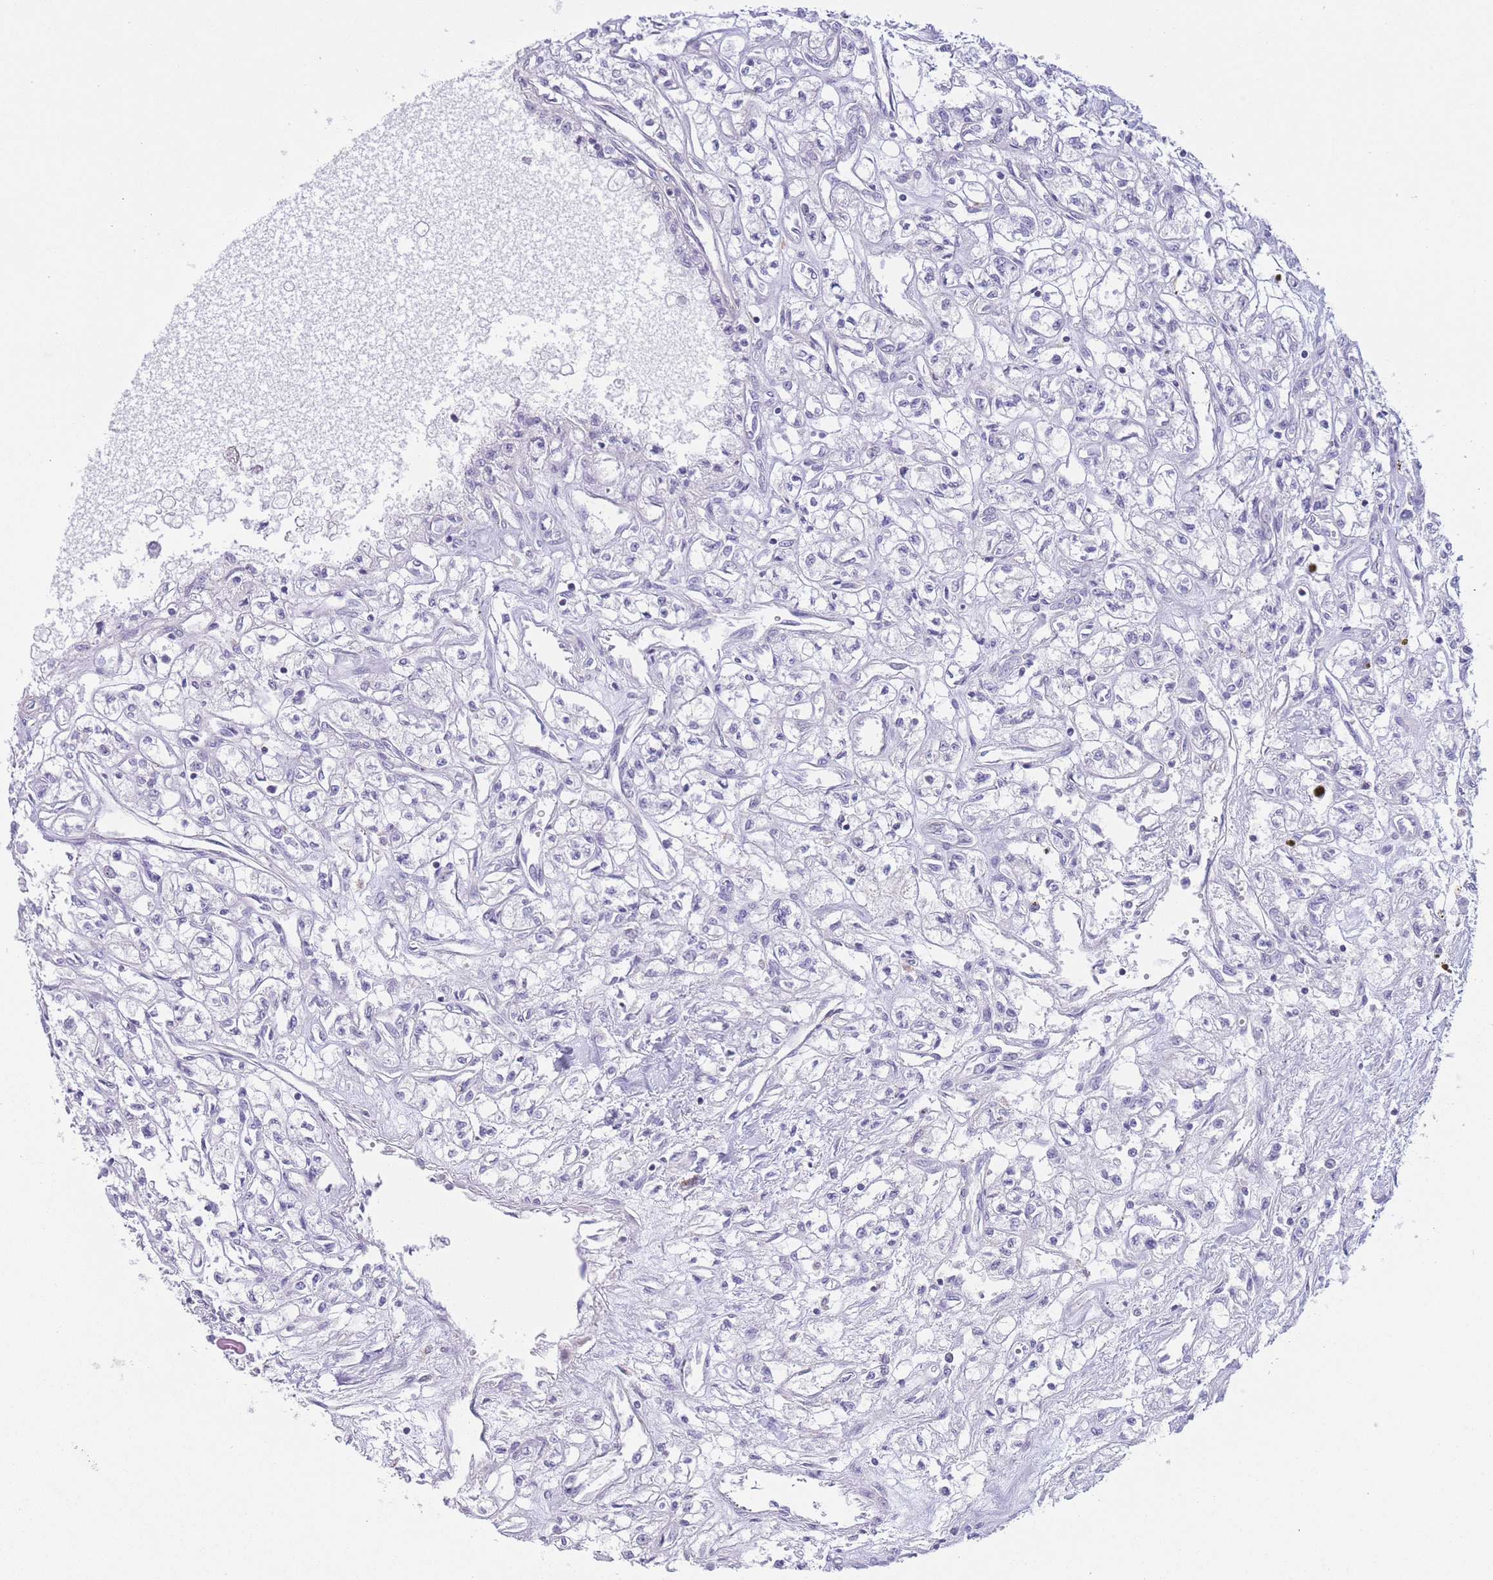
{"staining": {"intensity": "negative", "quantity": "none", "location": "none"}, "tissue": "renal cancer", "cell_type": "Tumor cells", "image_type": "cancer", "snomed": [{"axis": "morphology", "description": "Adenocarcinoma, NOS"}, {"axis": "topography", "description": "Kidney"}], "caption": "DAB (3,3'-diaminobenzidine) immunohistochemical staining of human renal cancer displays no significant expression in tumor cells.", "gene": "C9orf152", "patient": {"sex": "male", "age": 56}}